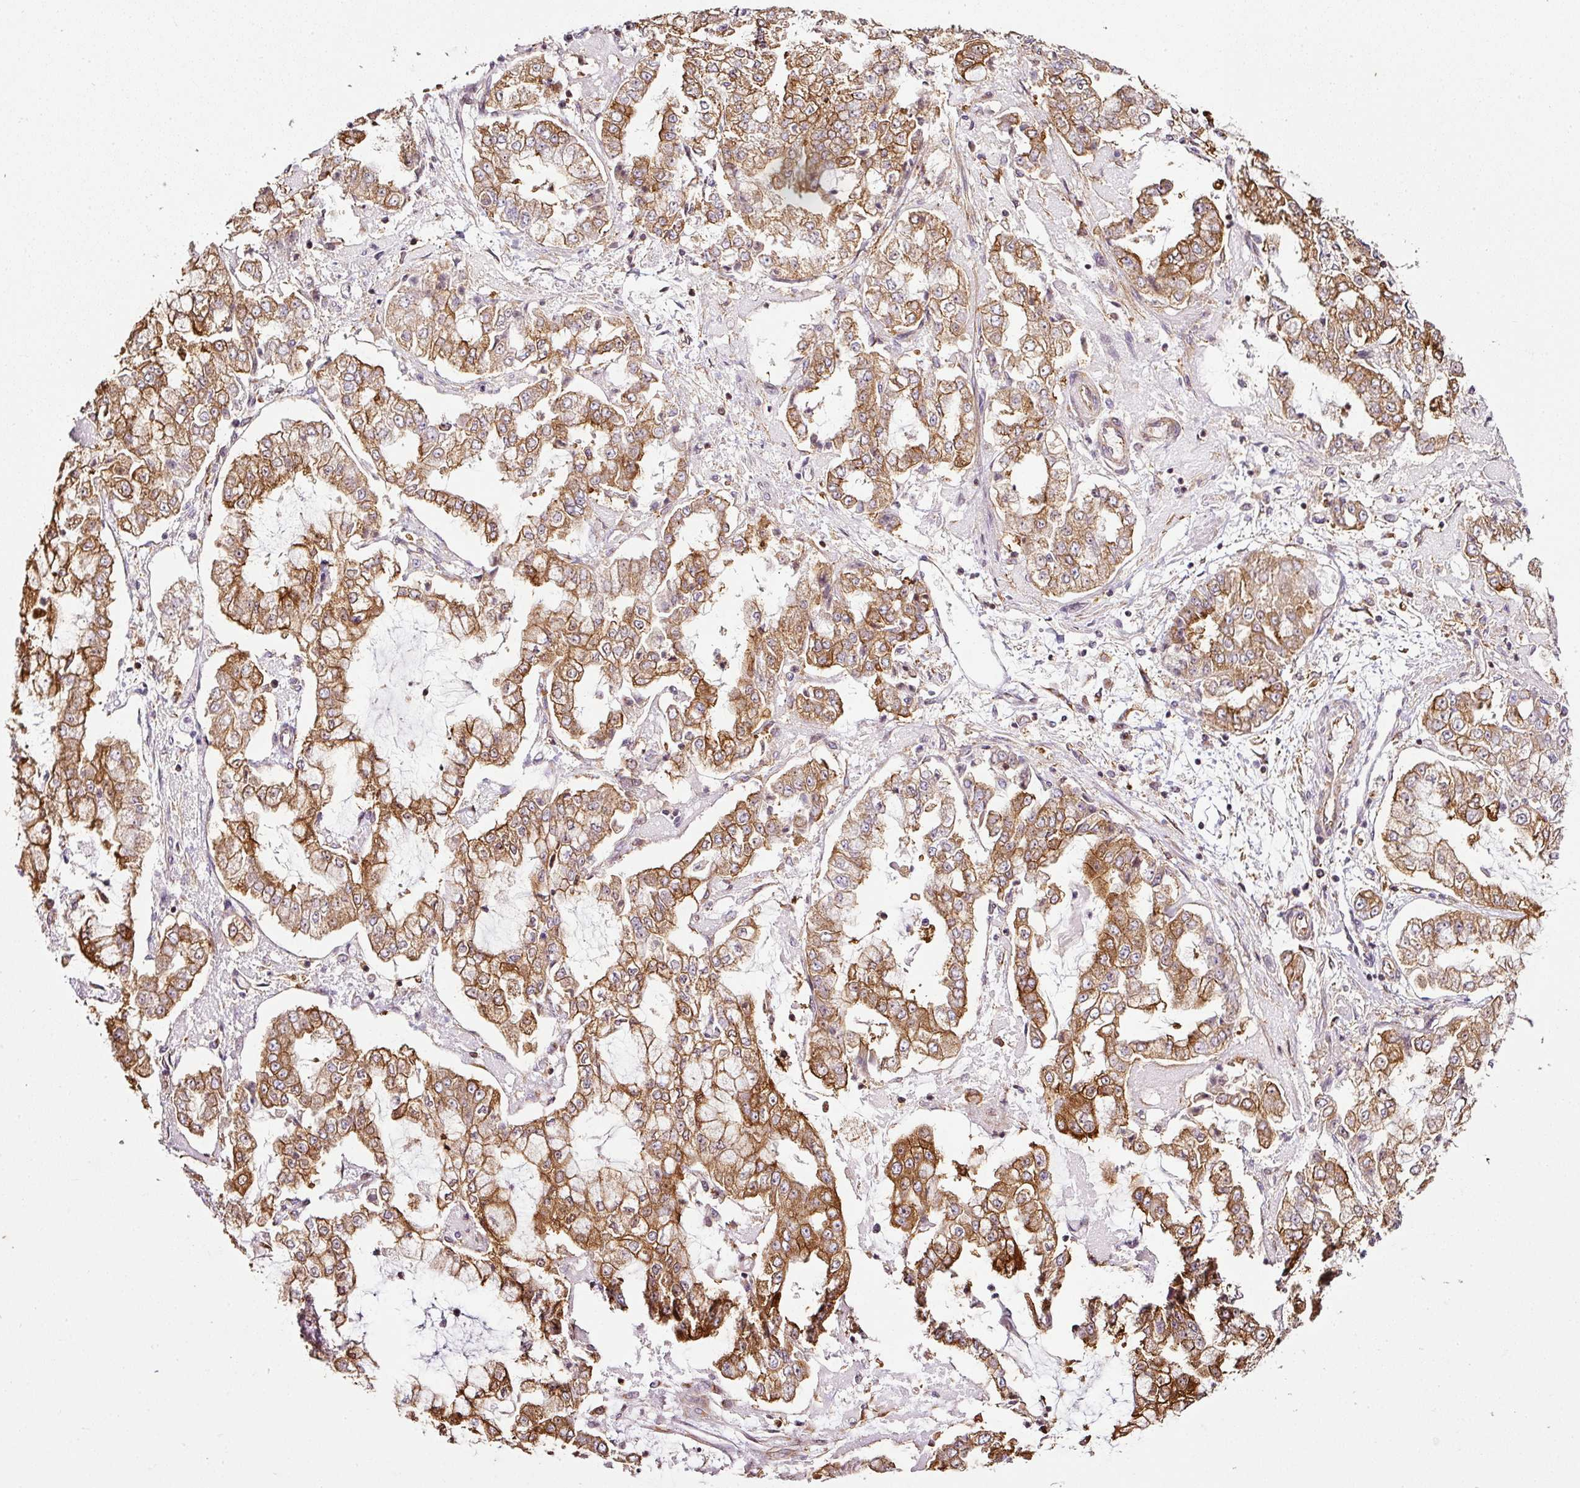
{"staining": {"intensity": "moderate", "quantity": ">75%", "location": "cytoplasmic/membranous"}, "tissue": "stomach cancer", "cell_type": "Tumor cells", "image_type": "cancer", "snomed": [{"axis": "morphology", "description": "Adenocarcinoma, NOS"}, {"axis": "topography", "description": "Stomach"}], "caption": "Moderate cytoplasmic/membranous positivity is identified in approximately >75% of tumor cells in adenocarcinoma (stomach). (DAB = brown stain, brightfield microscopy at high magnification).", "gene": "SCNM1", "patient": {"sex": "male", "age": 76}}